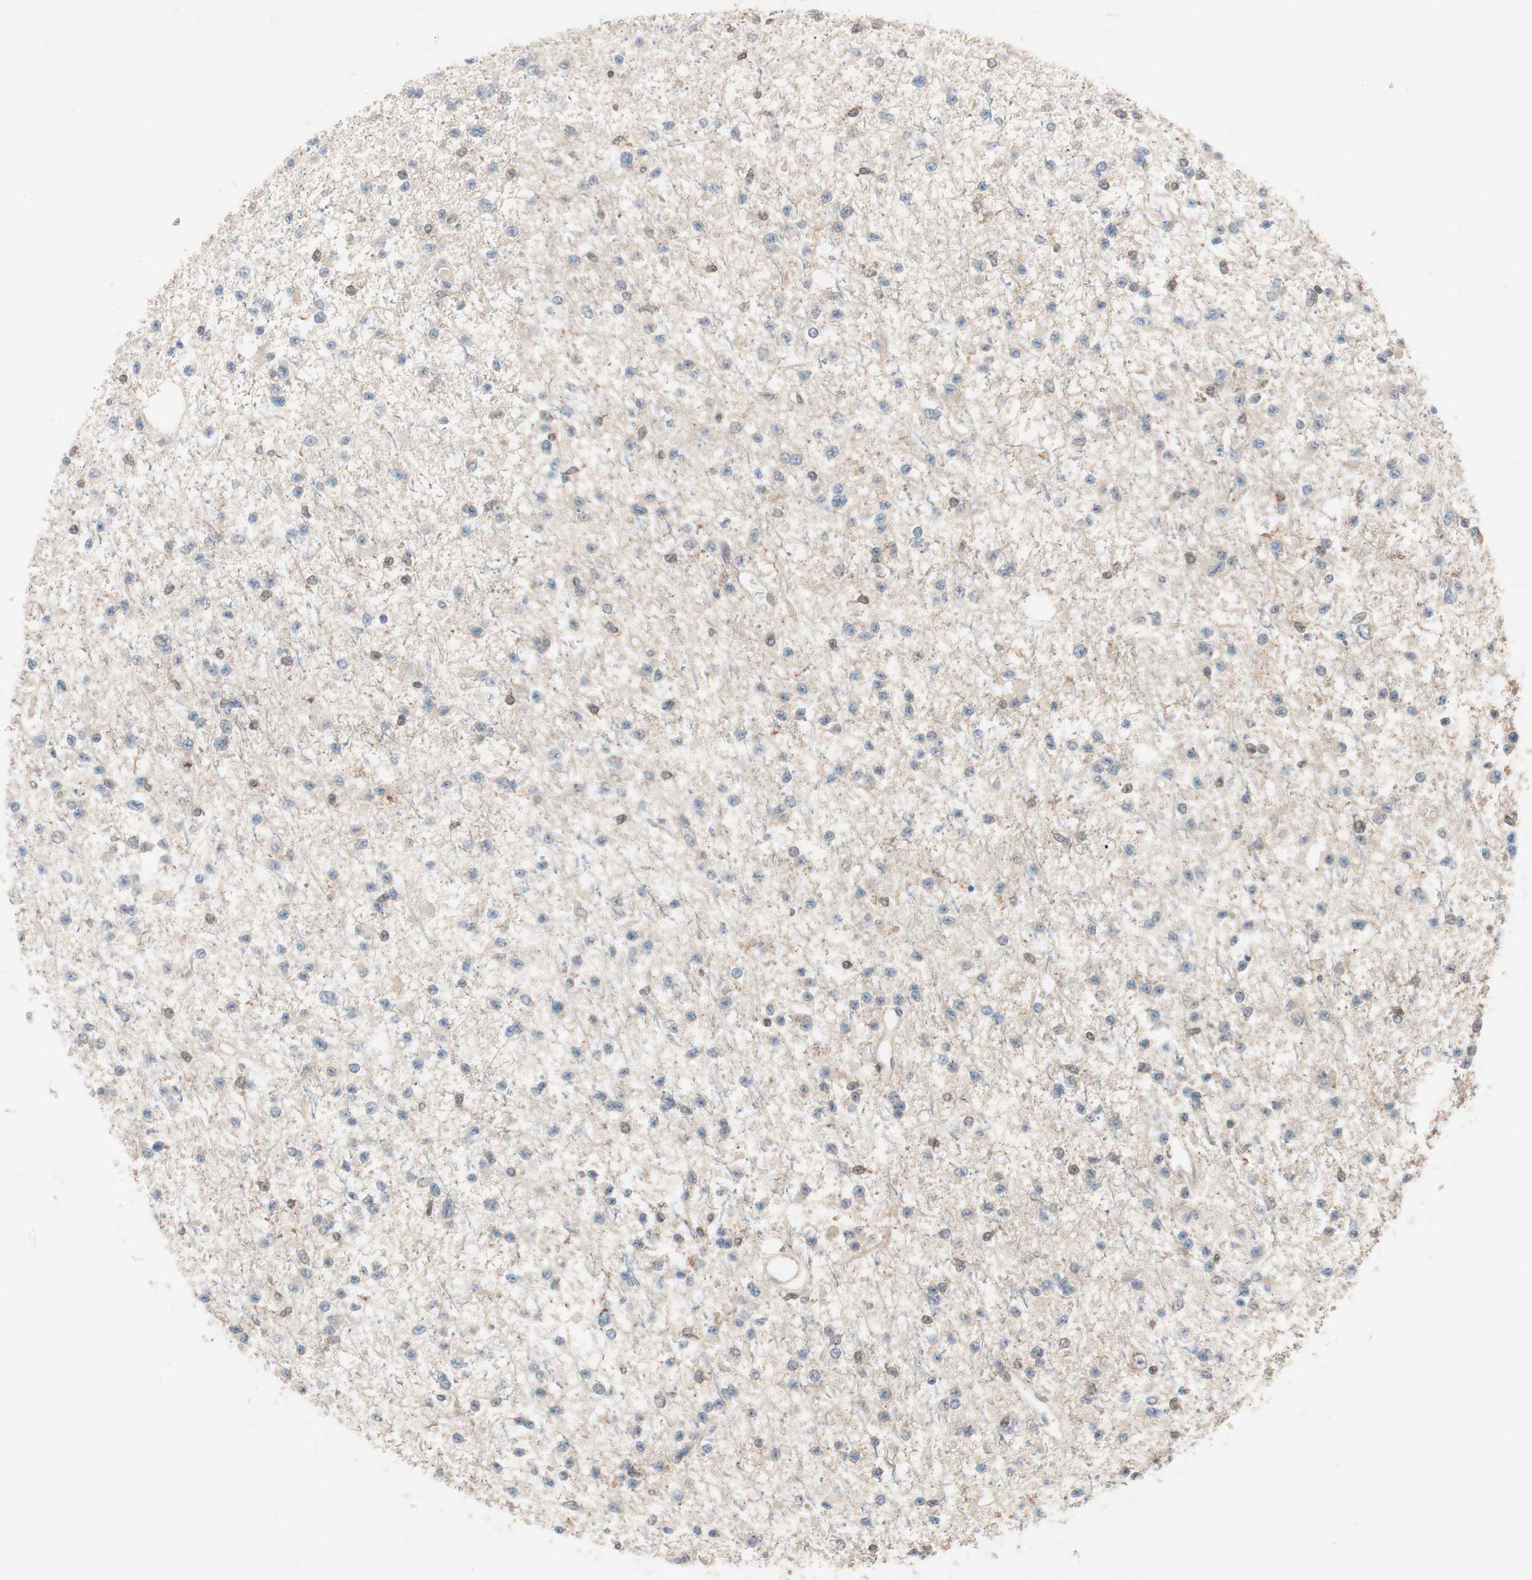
{"staining": {"intensity": "negative", "quantity": "none", "location": "none"}, "tissue": "glioma", "cell_type": "Tumor cells", "image_type": "cancer", "snomed": [{"axis": "morphology", "description": "Glioma, malignant, Low grade"}, {"axis": "topography", "description": "Brain"}], "caption": "A photomicrograph of human malignant glioma (low-grade) is negative for staining in tumor cells.", "gene": "GALT", "patient": {"sex": "female", "age": 22}}